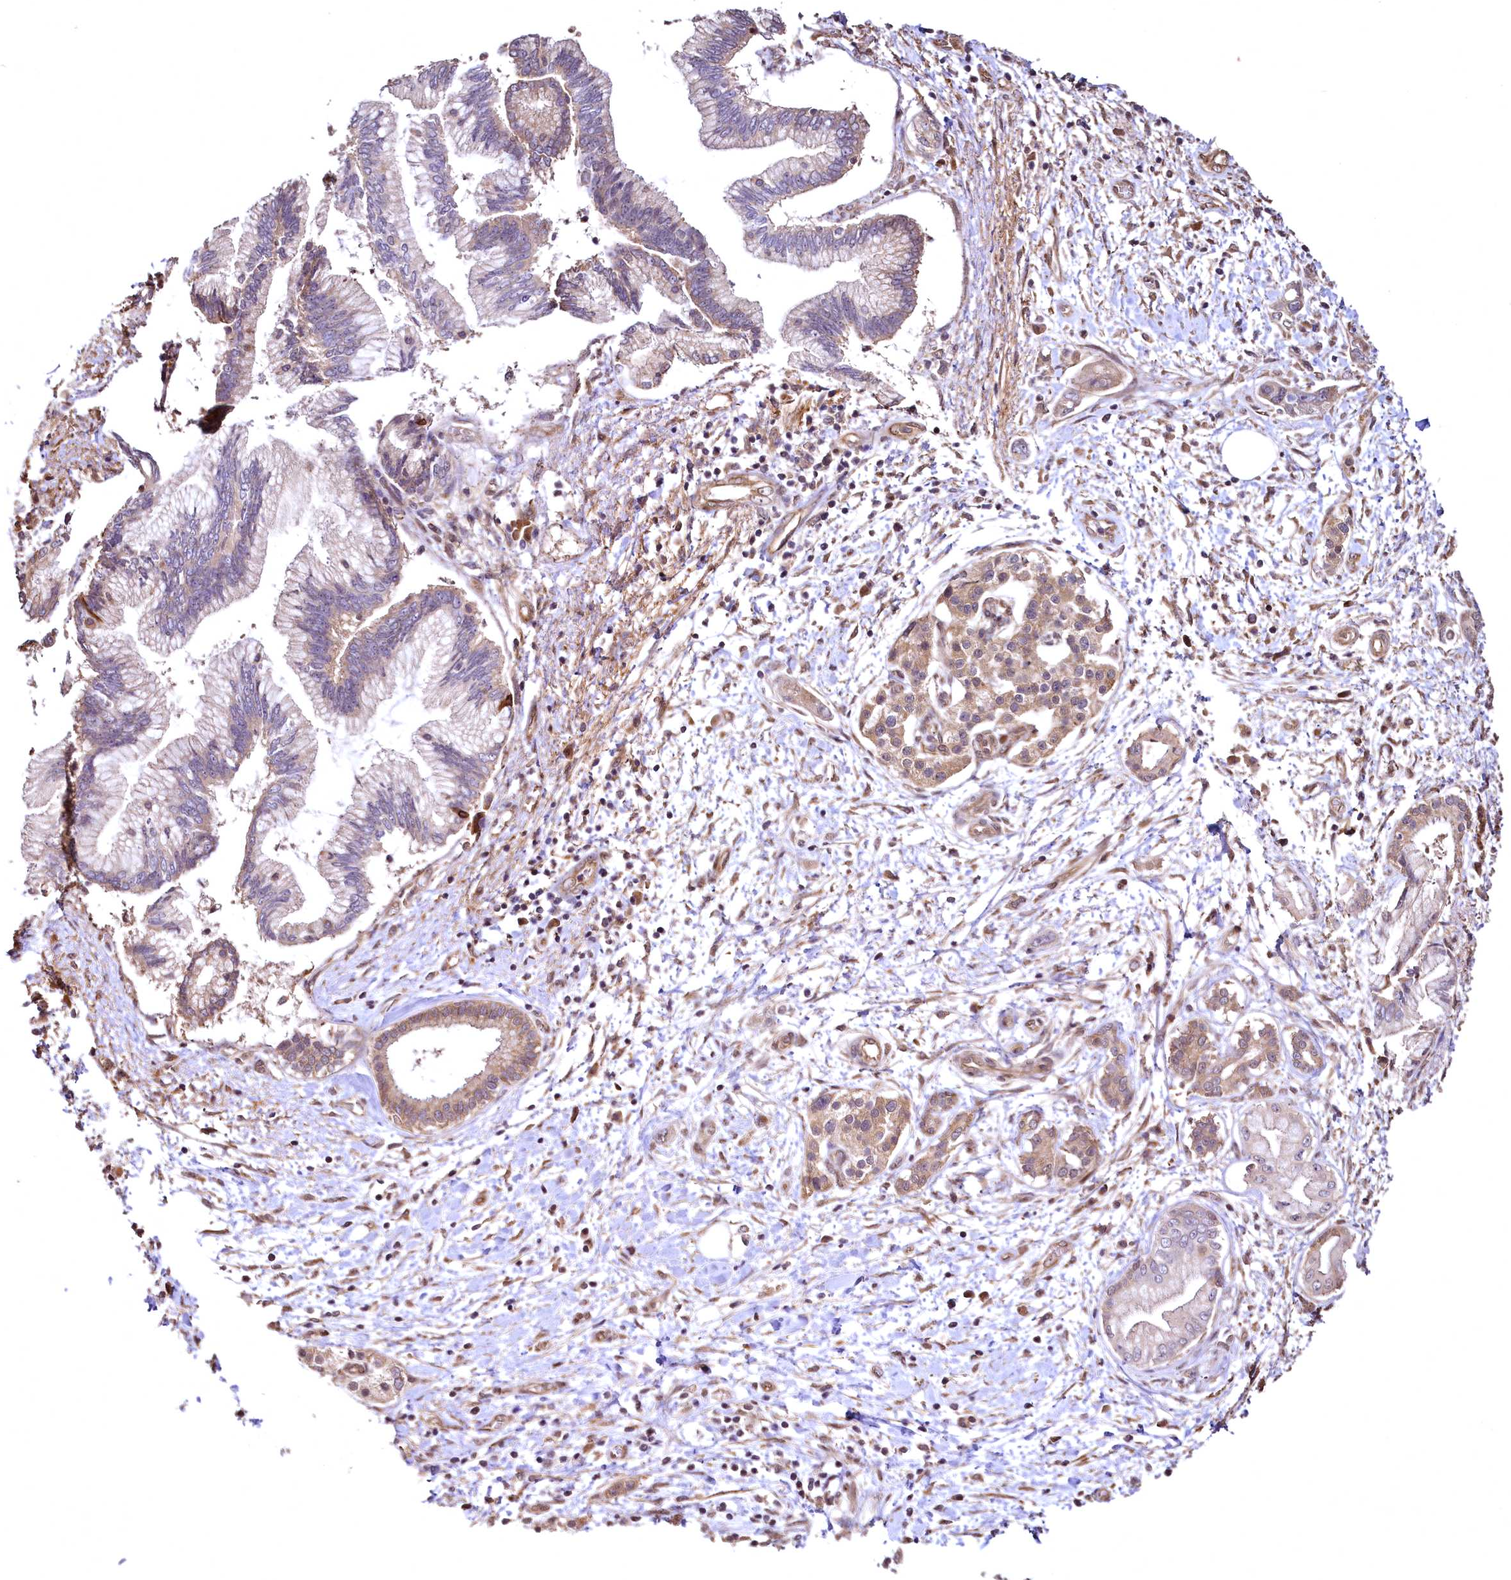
{"staining": {"intensity": "moderate", "quantity": "<25%", "location": "cytoplasmic/membranous"}, "tissue": "pancreatic cancer", "cell_type": "Tumor cells", "image_type": "cancer", "snomed": [{"axis": "morphology", "description": "Adenocarcinoma, NOS"}, {"axis": "topography", "description": "Pancreas"}], "caption": "A brown stain labels moderate cytoplasmic/membranous expression of a protein in pancreatic adenocarcinoma tumor cells.", "gene": "TBCEL", "patient": {"sex": "female", "age": 73}}